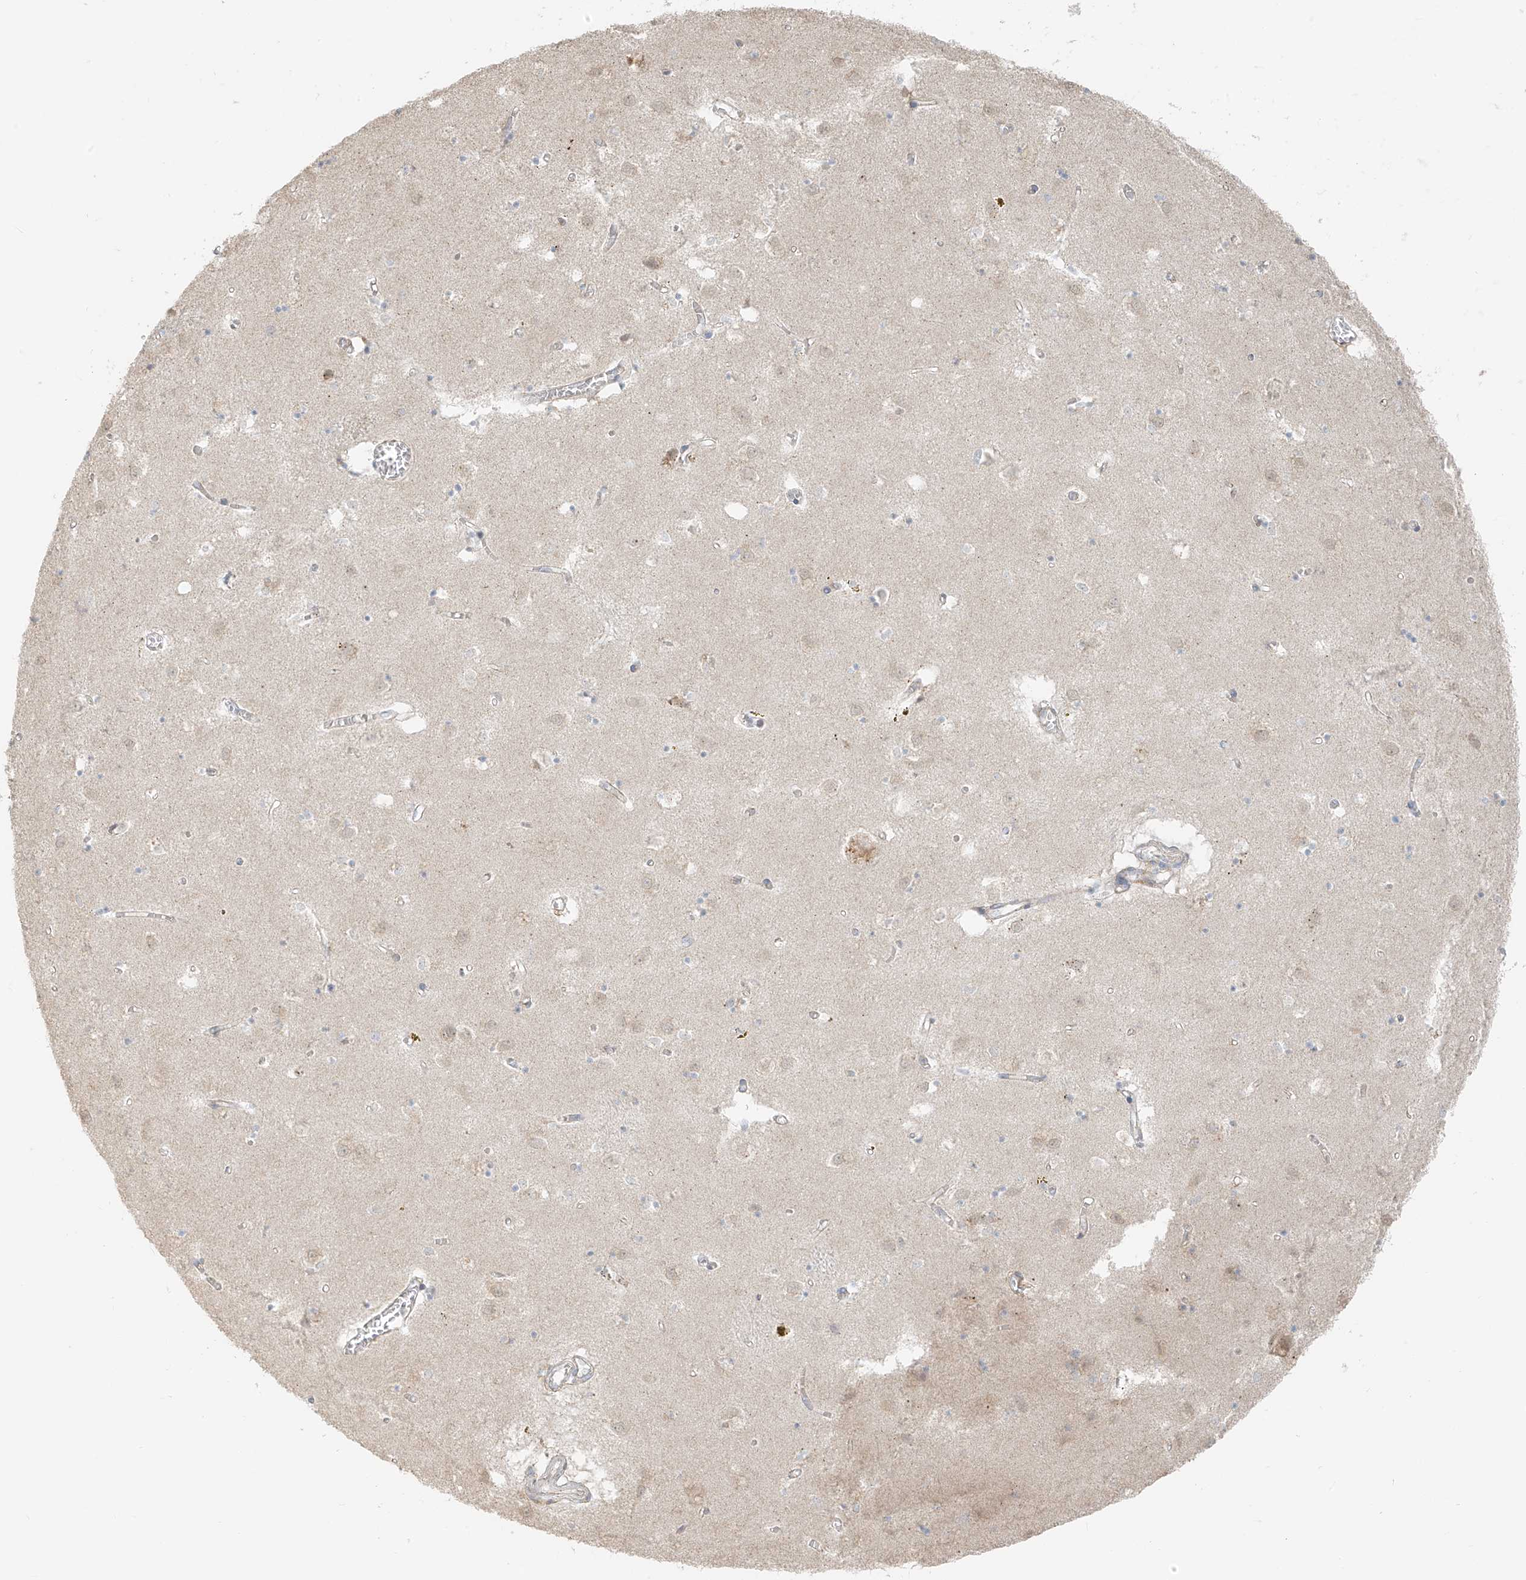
{"staining": {"intensity": "moderate", "quantity": "<25%", "location": "cytoplasmic/membranous,nuclear"}, "tissue": "caudate", "cell_type": "Glial cells", "image_type": "normal", "snomed": [{"axis": "morphology", "description": "Normal tissue, NOS"}, {"axis": "topography", "description": "Lateral ventricle wall"}], "caption": "This image demonstrates immunohistochemistry (IHC) staining of benign caudate, with low moderate cytoplasmic/membranous,nuclear staining in approximately <25% of glial cells.", "gene": "UST", "patient": {"sex": "male", "age": 70}}